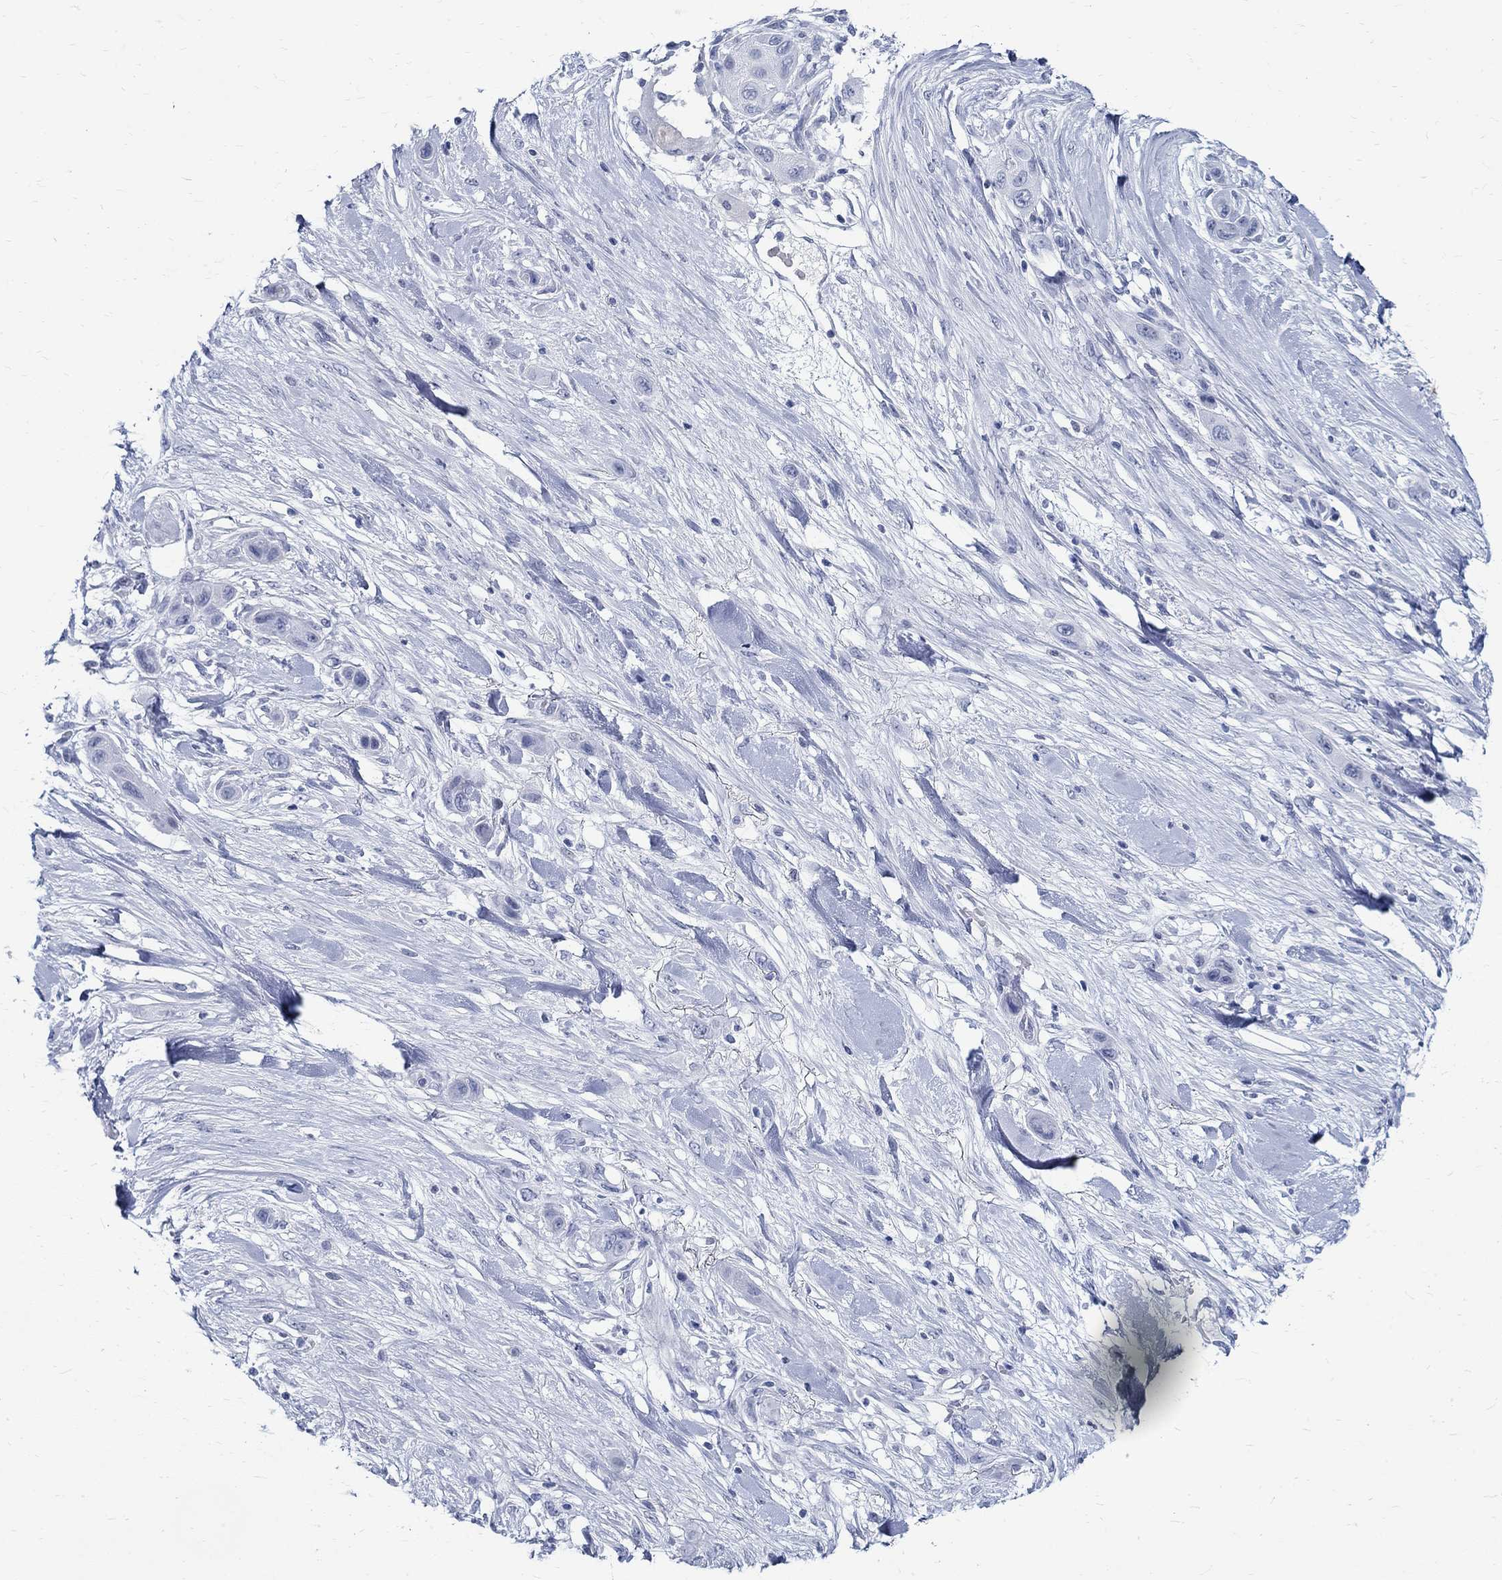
{"staining": {"intensity": "negative", "quantity": "none", "location": "none"}, "tissue": "skin cancer", "cell_type": "Tumor cells", "image_type": "cancer", "snomed": [{"axis": "morphology", "description": "Squamous cell carcinoma, NOS"}, {"axis": "topography", "description": "Skin"}], "caption": "Human skin cancer stained for a protein using immunohistochemistry exhibits no positivity in tumor cells.", "gene": "BSPRY", "patient": {"sex": "male", "age": 79}}